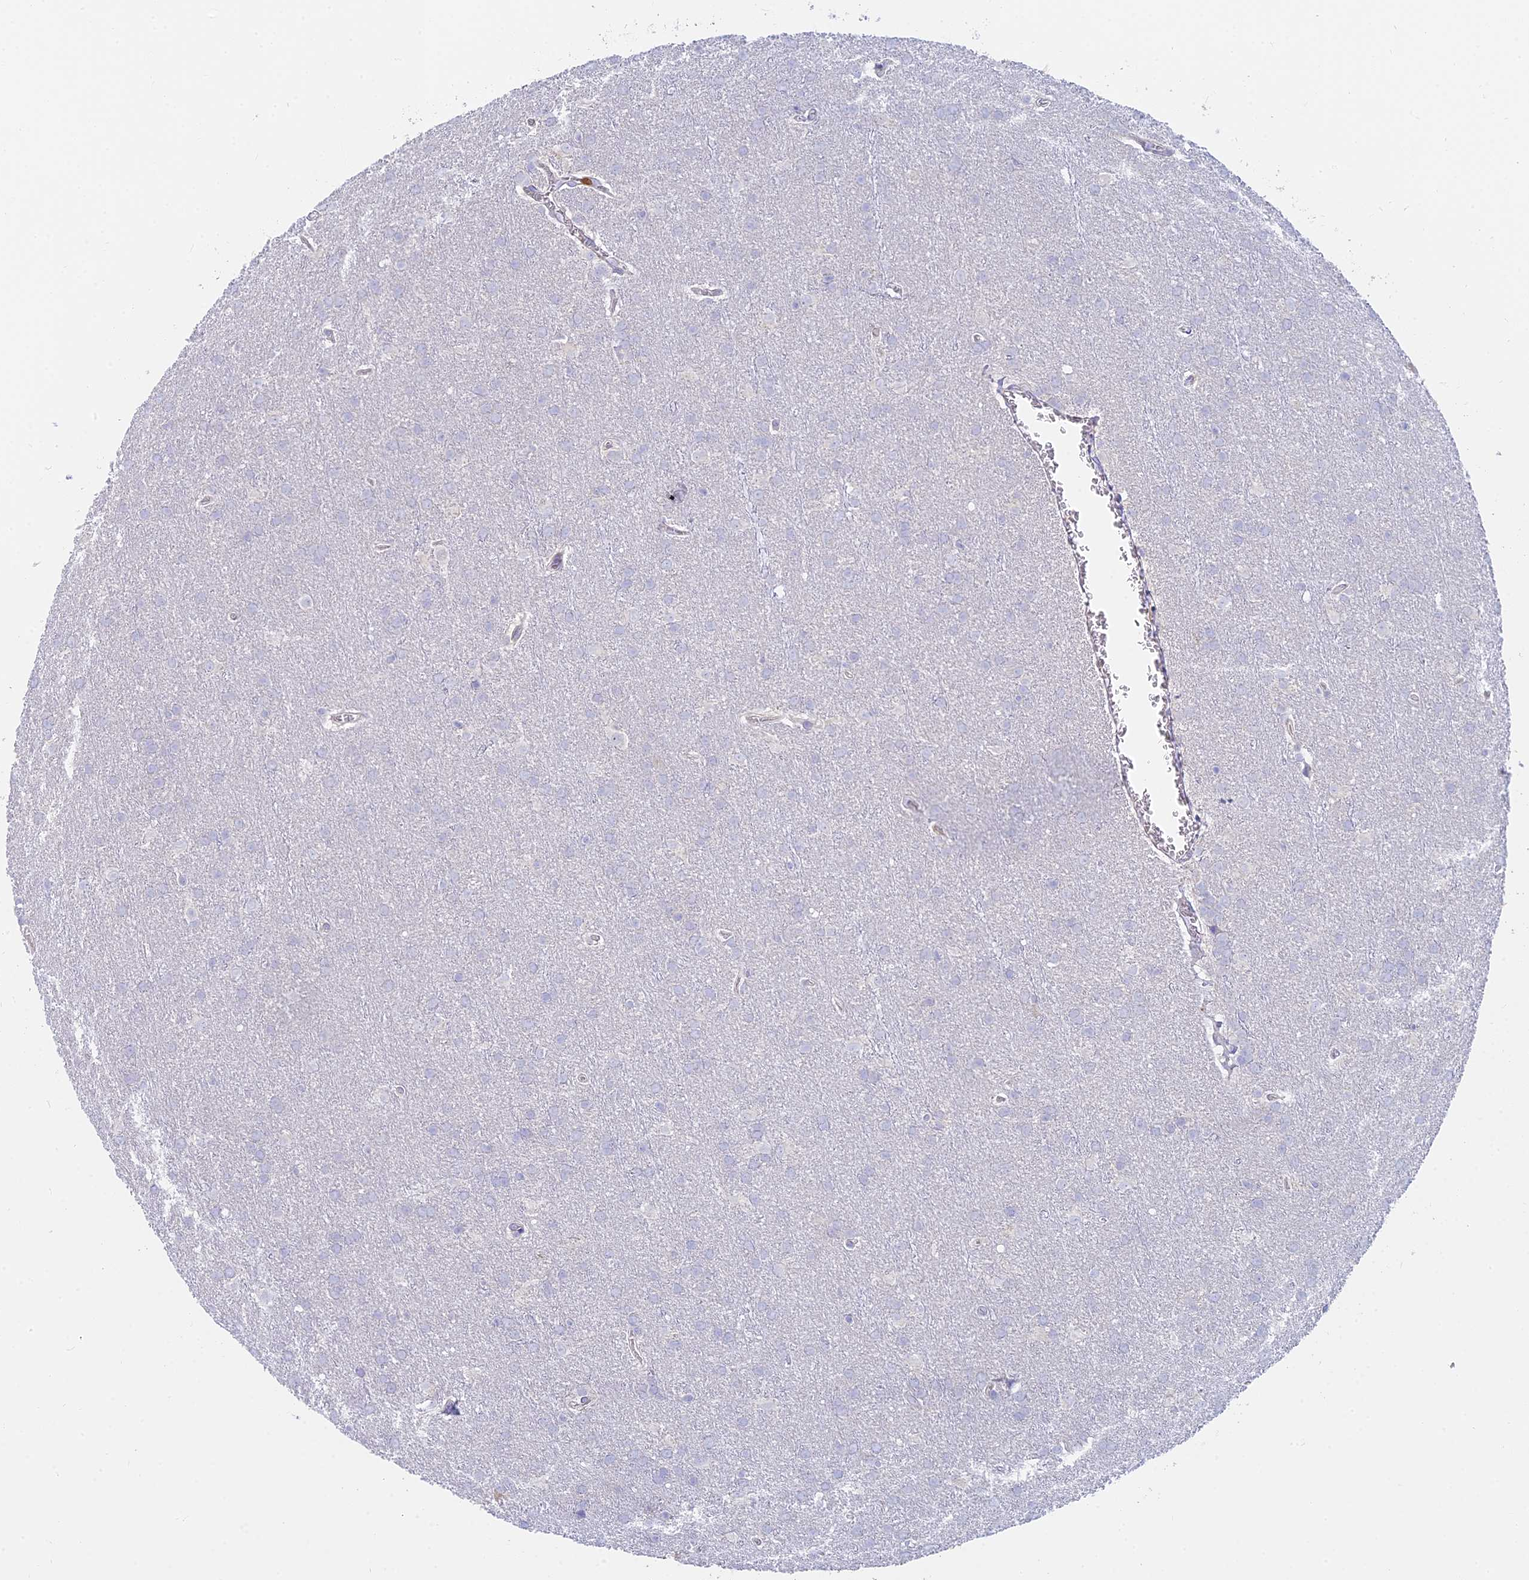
{"staining": {"intensity": "negative", "quantity": "none", "location": "none"}, "tissue": "glioma", "cell_type": "Tumor cells", "image_type": "cancer", "snomed": [{"axis": "morphology", "description": "Glioma, malignant, Low grade"}, {"axis": "topography", "description": "Brain"}], "caption": "An immunohistochemistry photomicrograph of low-grade glioma (malignant) is shown. There is no staining in tumor cells of low-grade glioma (malignant). Nuclei are stained in blue.", "gene": "STRN4", "patient": {"sex": "female", "age": 32}}